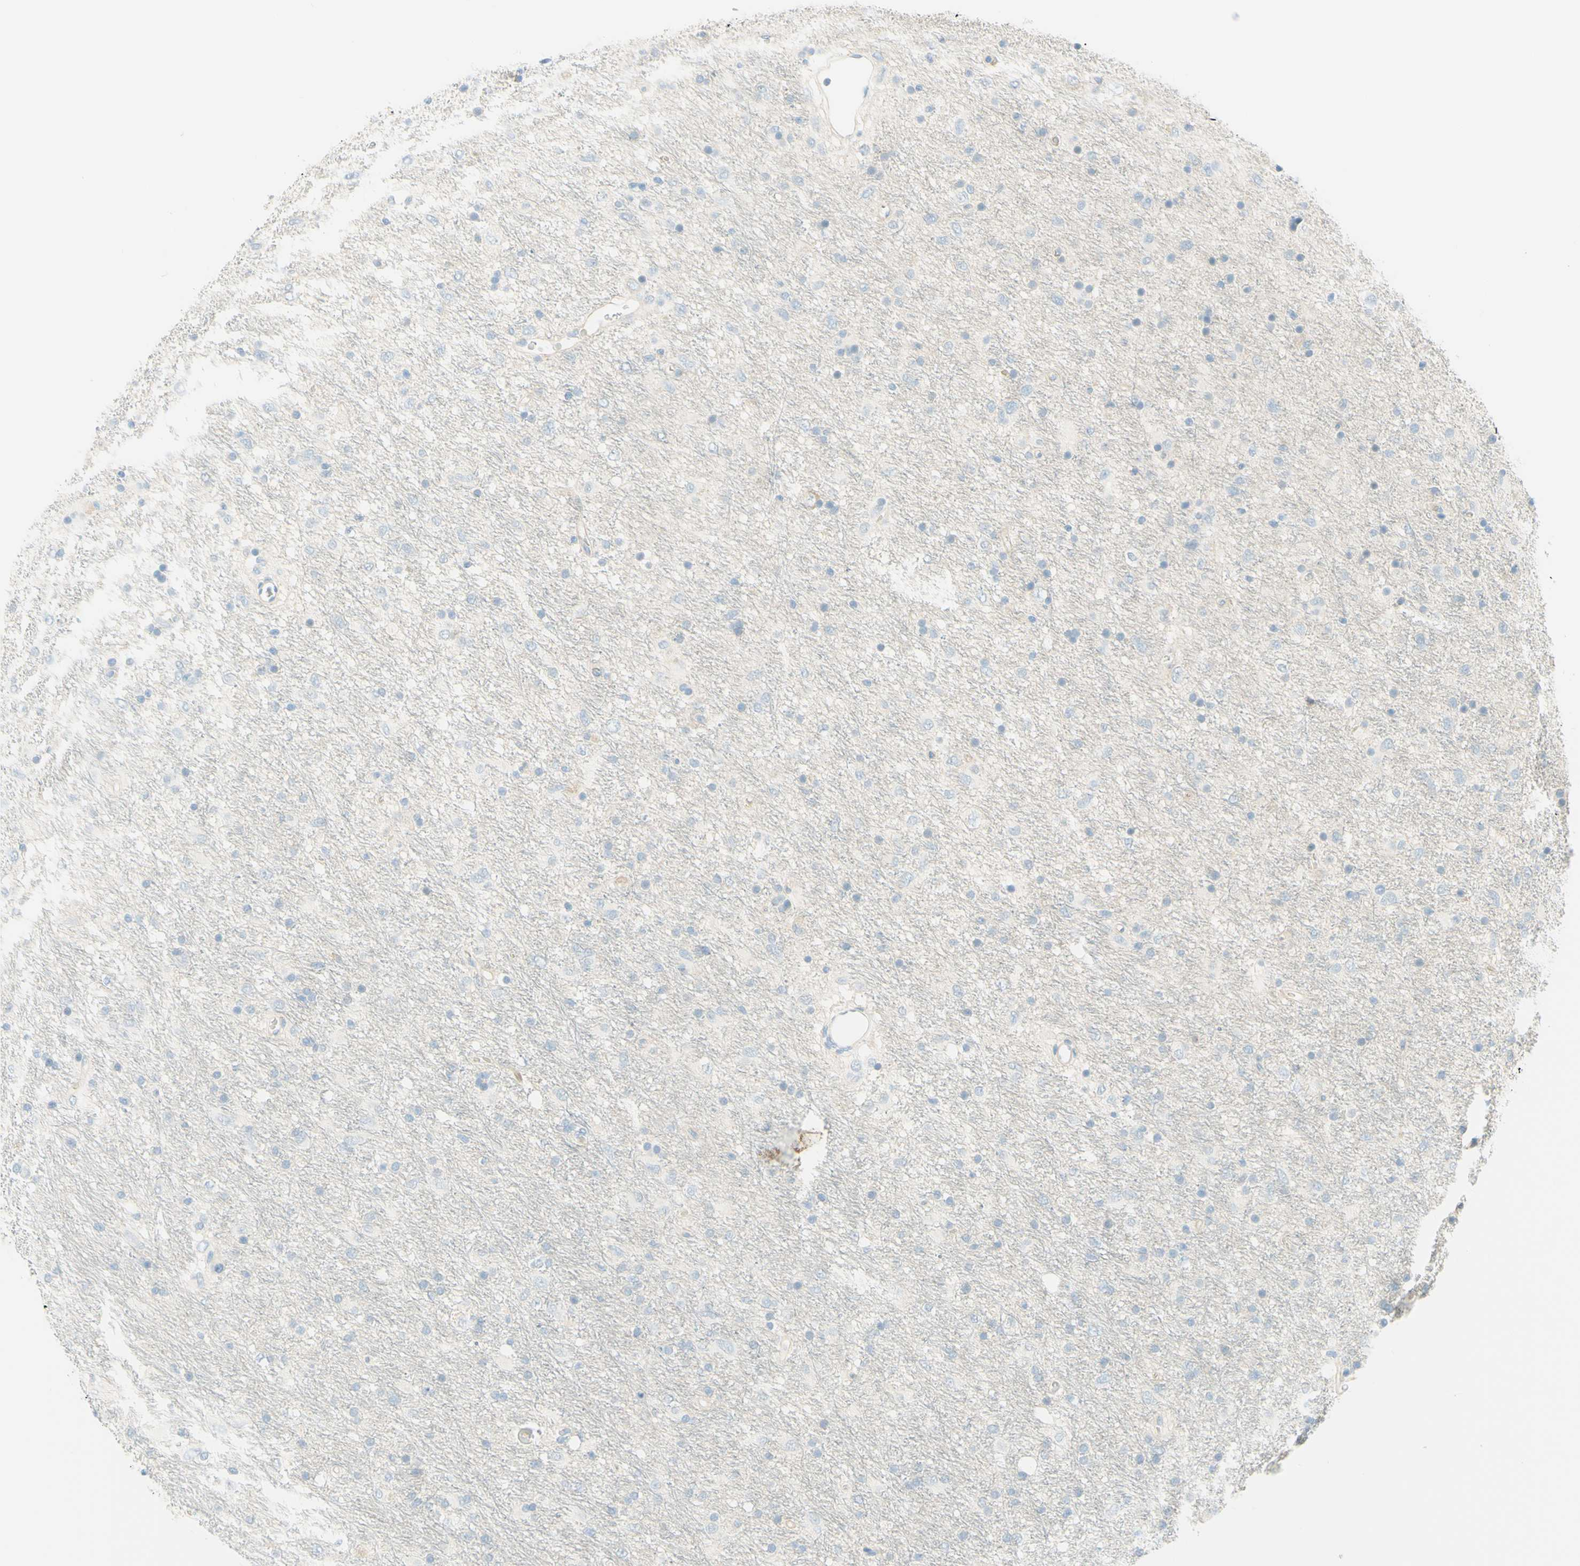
{"staining": {"intensity": "negative", "quantity": "none", "location": "none"}, "tissue": "glioma", "cell_type": "Tumor cells", "image_type": "cancer", "snomed": [{"axis": "morphology", "description": "Glioma, malignant, Low grade"}, {"axis": "topography", "description": "Brain"}], "caption": "Tumor cells are negative for brown protein staining in malignant low-grade glioma. (Brightfield microscopy of DAB (3,3'-diaminobenzidine) immunohistochemistry (IHC) at high magnification).", "gene": "TMEM132D", "patient": {"sex": "male", "age": 77}}